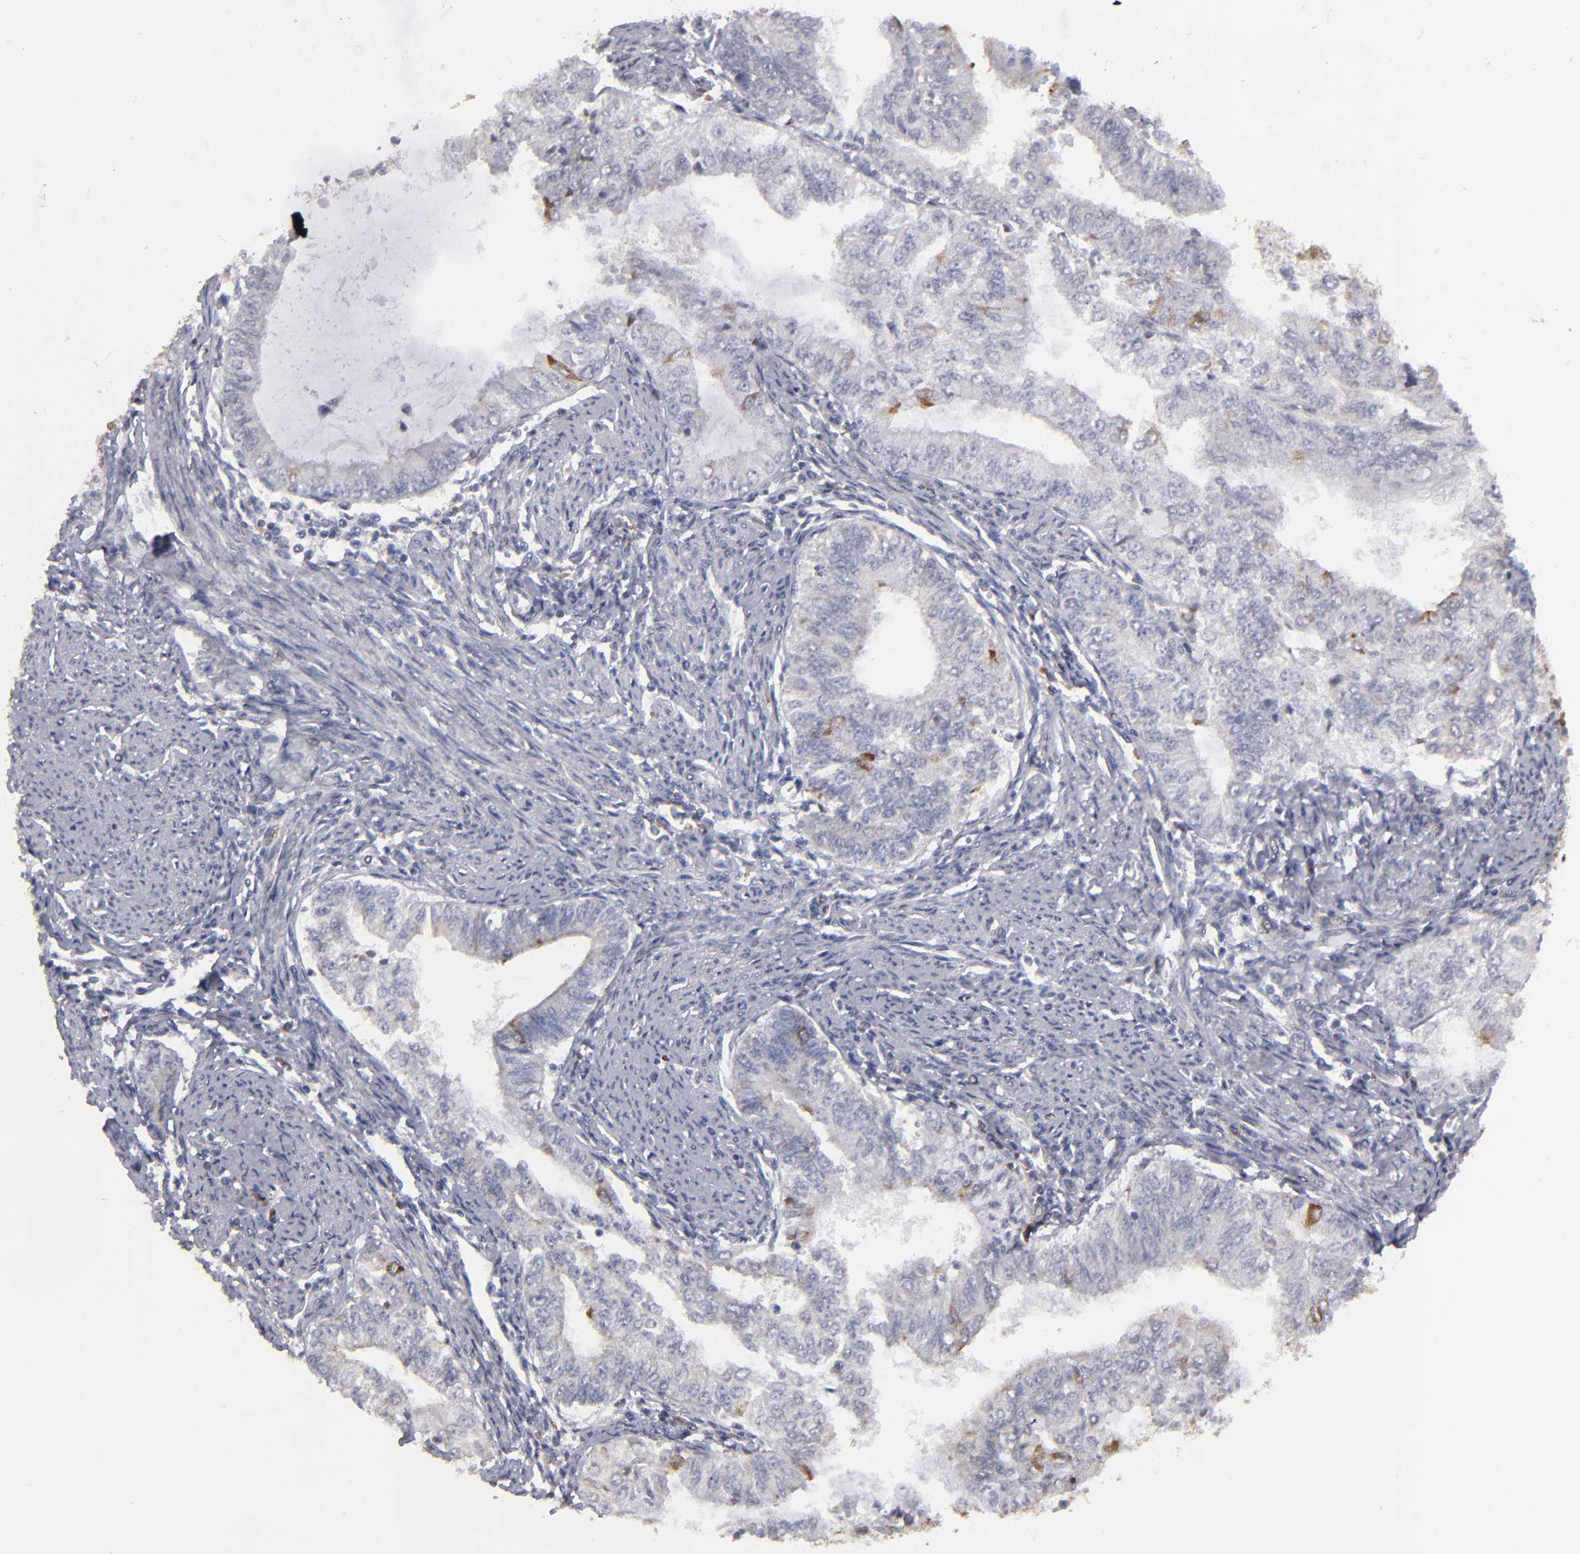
{"staining": {"intensity": "moderate", "quantity": "<25%", "location": "cytoplasmic/membranous"}, "tissue": "endometrial cancer", "cell_type": "Tumor cells", "image_type": "cancer", "snomed": [{"axis": "morphology", "description": "Adenocarcinoma, NOS"}, {"axis": "topography", "description": "Endometrium"}], "caption": "Human adenocarcinoma (endometrial) stained for a protein (brown) reveals moderate cytoplasmic/membranous positive expression in approximately <25% of tumor cells.", "gene": "CEP97", "patient": {"sex": "female", "age": 66}}